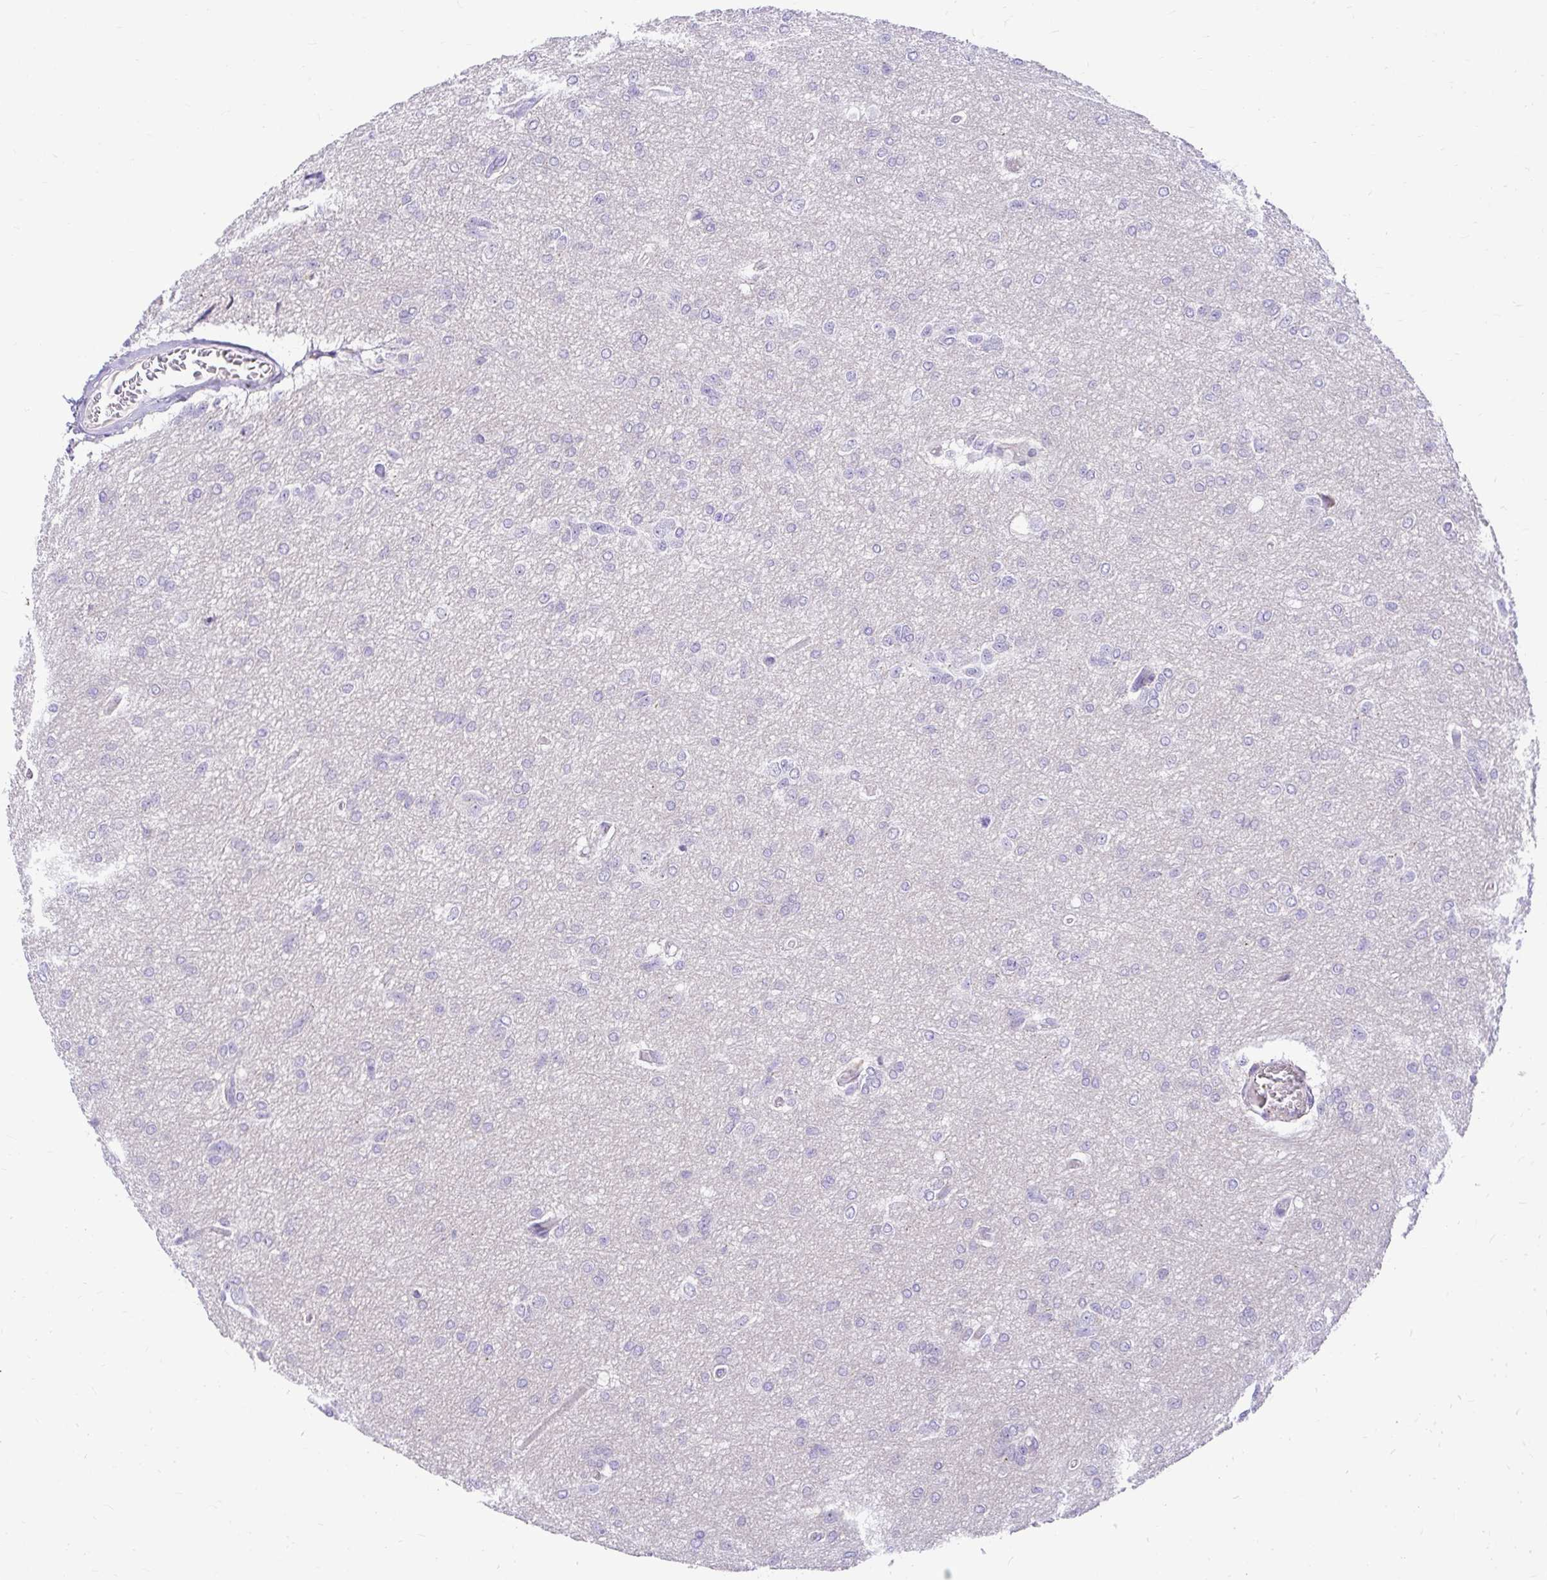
{"staining": {"intensity": "negative", "quantity": "none", "location": "none"}, "tissue": "glioma", "cell_type": "Tumor cells", "image_type": "cancer", "snomed": [{"axis": "morphology", "description": "Glioma, malignant, Low grade"}, {"axis": "topography", "description": "Brain"}], "caption": "This is an immunohistochemistry histopathology image of malignant low-grade glioma. There is no positivity in tumor cells.", "gene": "PKN3", "patient": {"sex": "male", "age": 26}}